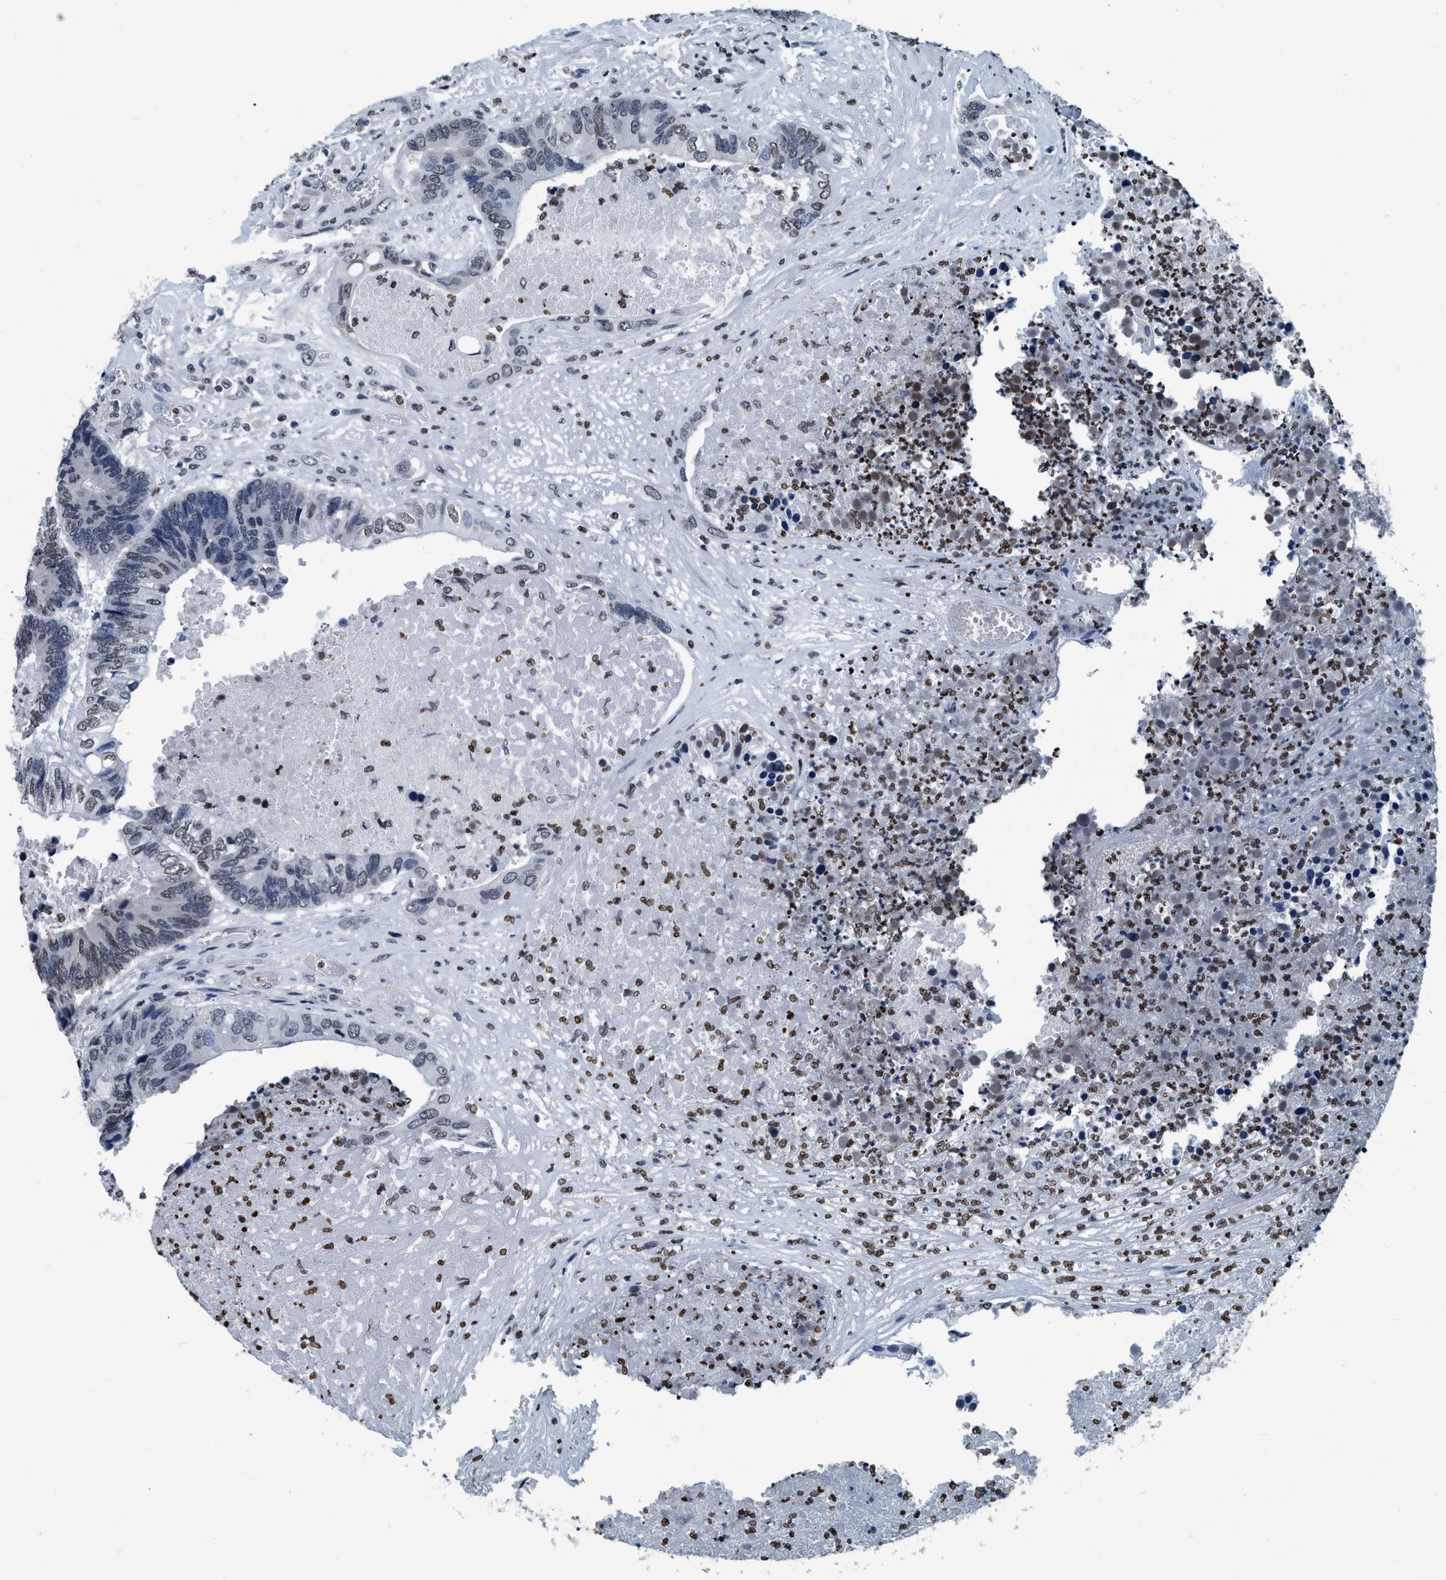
{"staining": {"intensity": "weak", "quantity": "<25%", "location": "nuclear"}, "tissue": "colorectal cancer", "cell_type": "Tumor cells", "image_type": "cancer", "snomed": [{"axis": "morphology", "description": "Adenocarcinoma, NOS"}, {"axis": "topography", "description": "Rectum"}], "caption": "The immunohistochemistry photomicrograph has no significant staining in tumor cells of colorectal cancer (adenocarcinoma) tissue.", "gene": "CCNE2", "patient": {"sex": "male", "age": 55}}